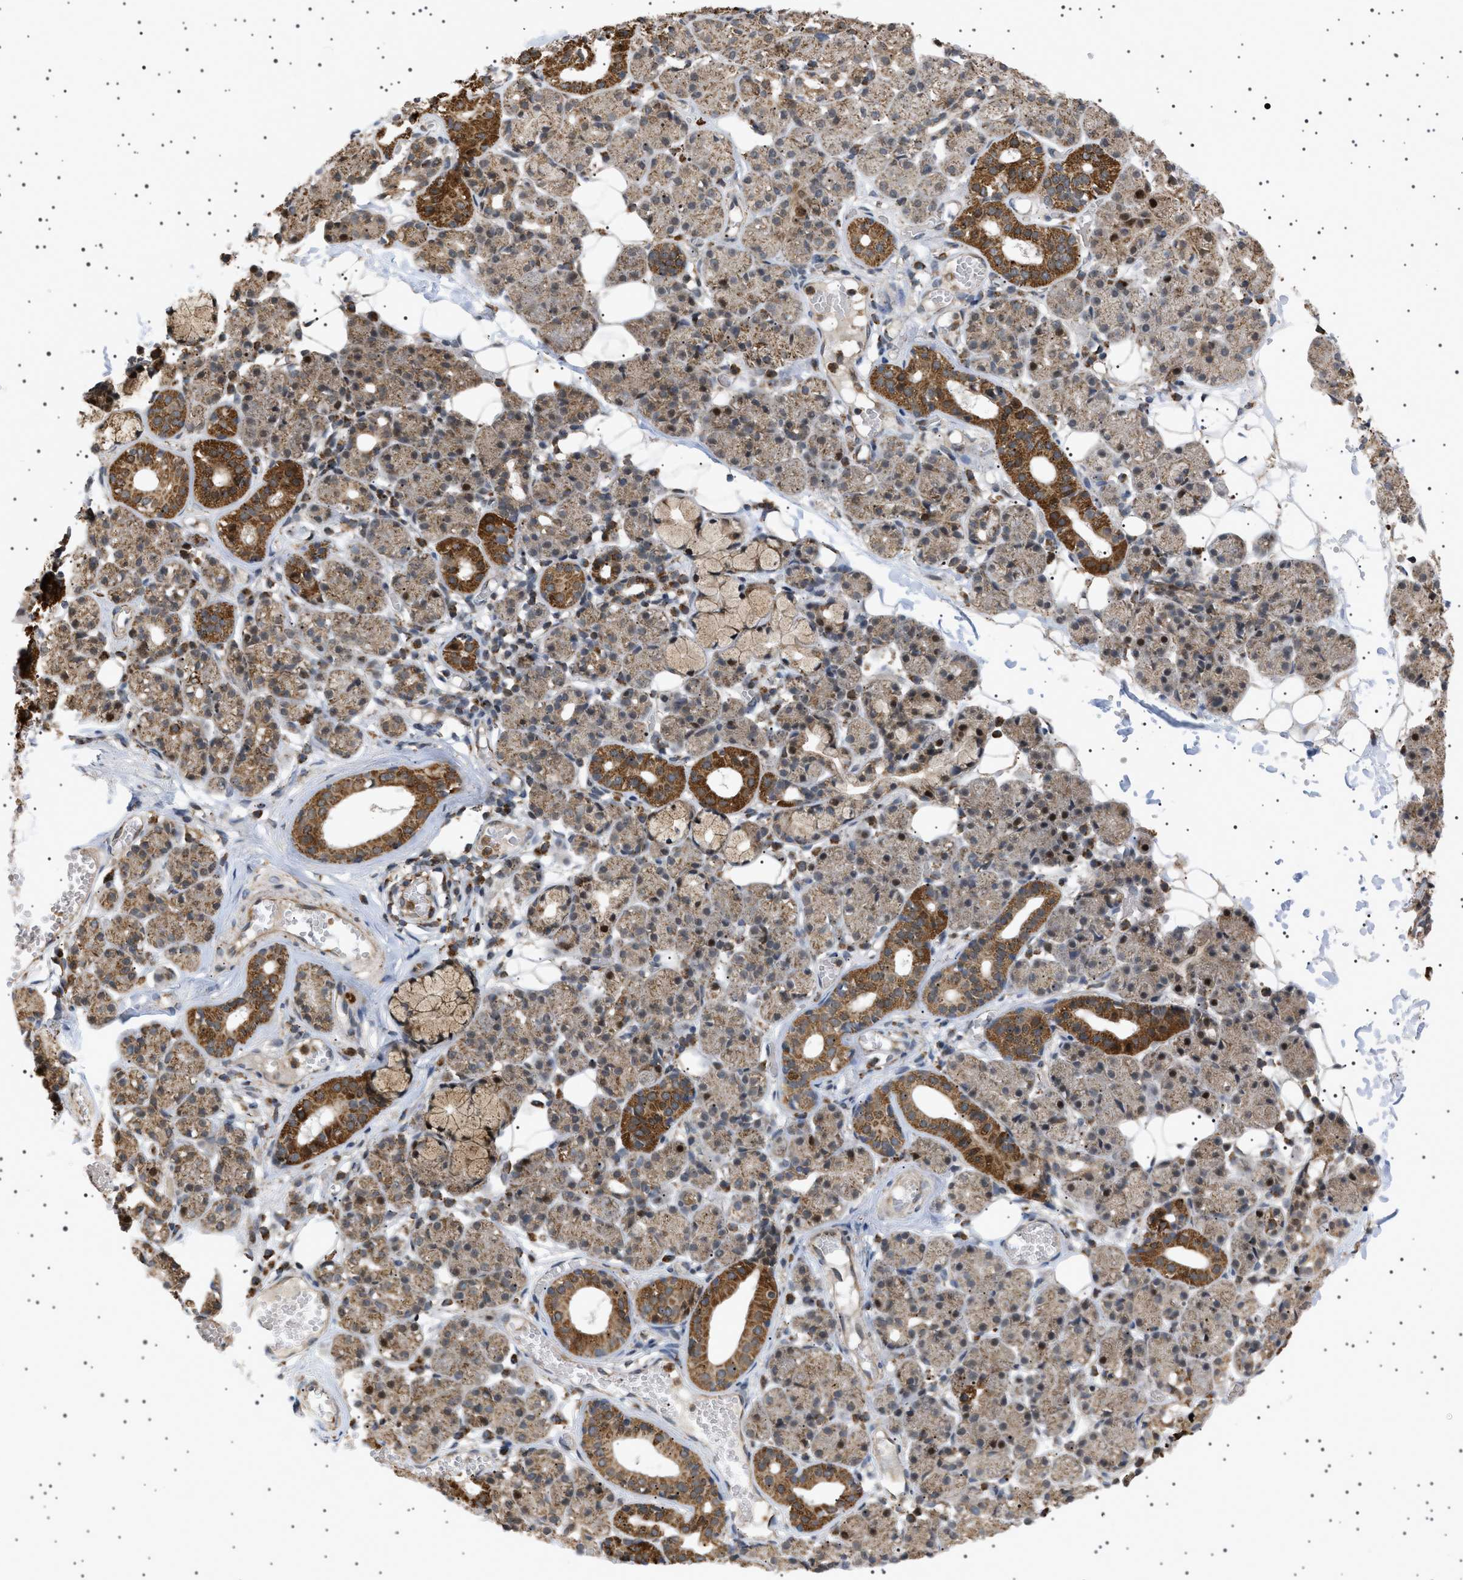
{"staining": {"intensity": "strong", "quantity": ">75%", "location": "cytoplasmic/membranous,nuclear"}, "tissue": "salivary gland", "cell_type": "Glandular cells", "image_type": "normal", "snomed": [{"axis": "morphology", "description": "Normal tissue, NOS"}, {"axis": "topography", "description": "Salivary gland"}], "caption": "Brown immunohistochemical staining in normal human salivary gland displays strong cytoplasmic/membranous,nuclear staining in approximately >75% of glandular cells. (Stains: DAB in brown, nuclei in blue, Microscopy: brightfield microscopy at high magnification).", "gene": "MELK", "patient": {"sex": "male", "age": 63}}